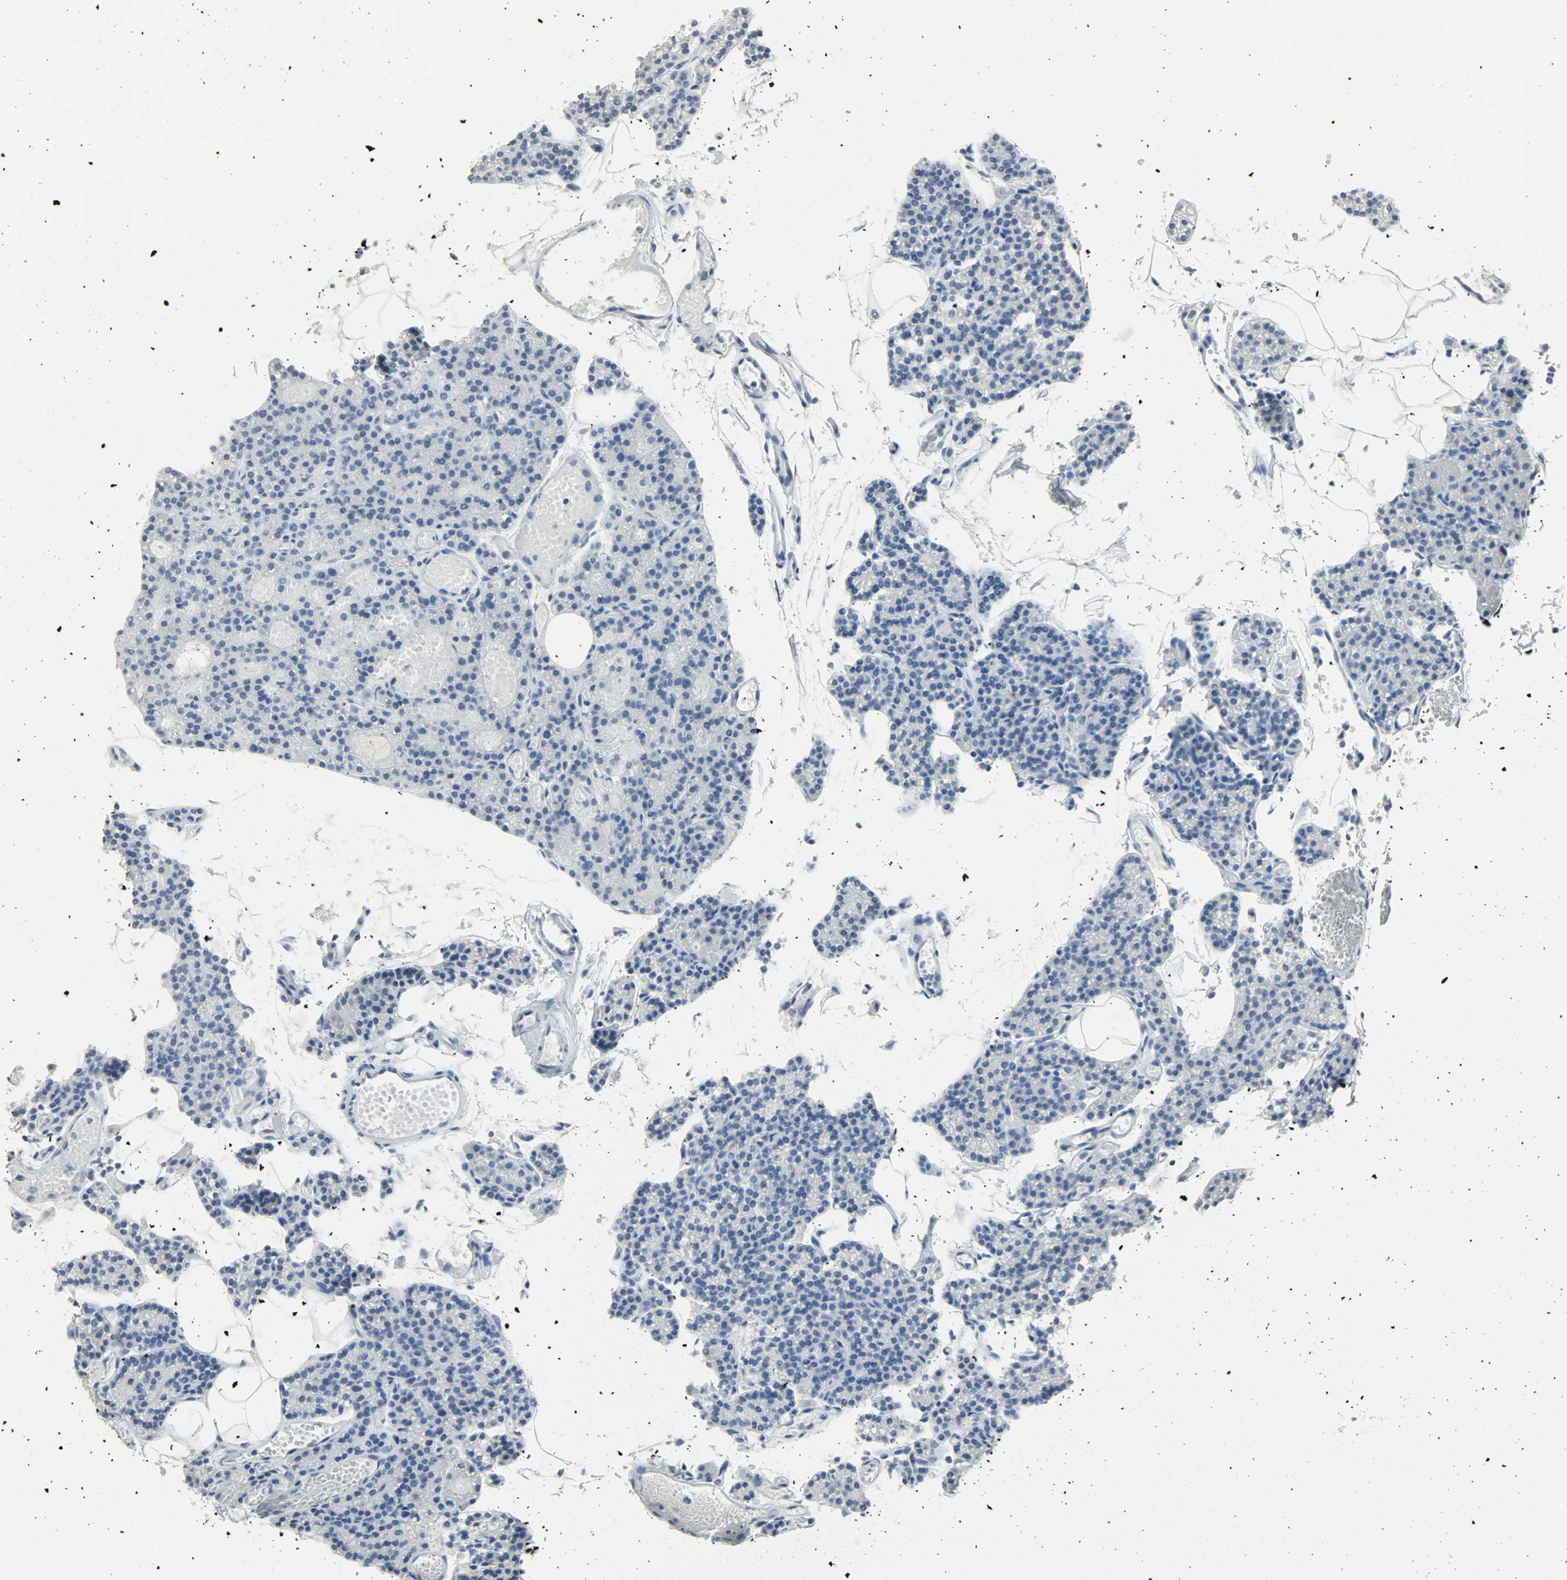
{"staining": {"intensity": "negative", "quantity": "none", "location": "none"}, "tissue": "parathyroid gland", "cell_type": "Glandular cells", "image_type": "normal", "snomed": [{"axis": "morphology", "description": "Normal tissue, NOS"}, {"axis": "topography", "description": "Parathyroid gland"}], "caption": "A micrograph of human parathyroid gland is negative for staining in glandular cells. Nuclei are stained in blue.", "gene": "PTPN6", "patient": {"sex": "female", "age": 60}}